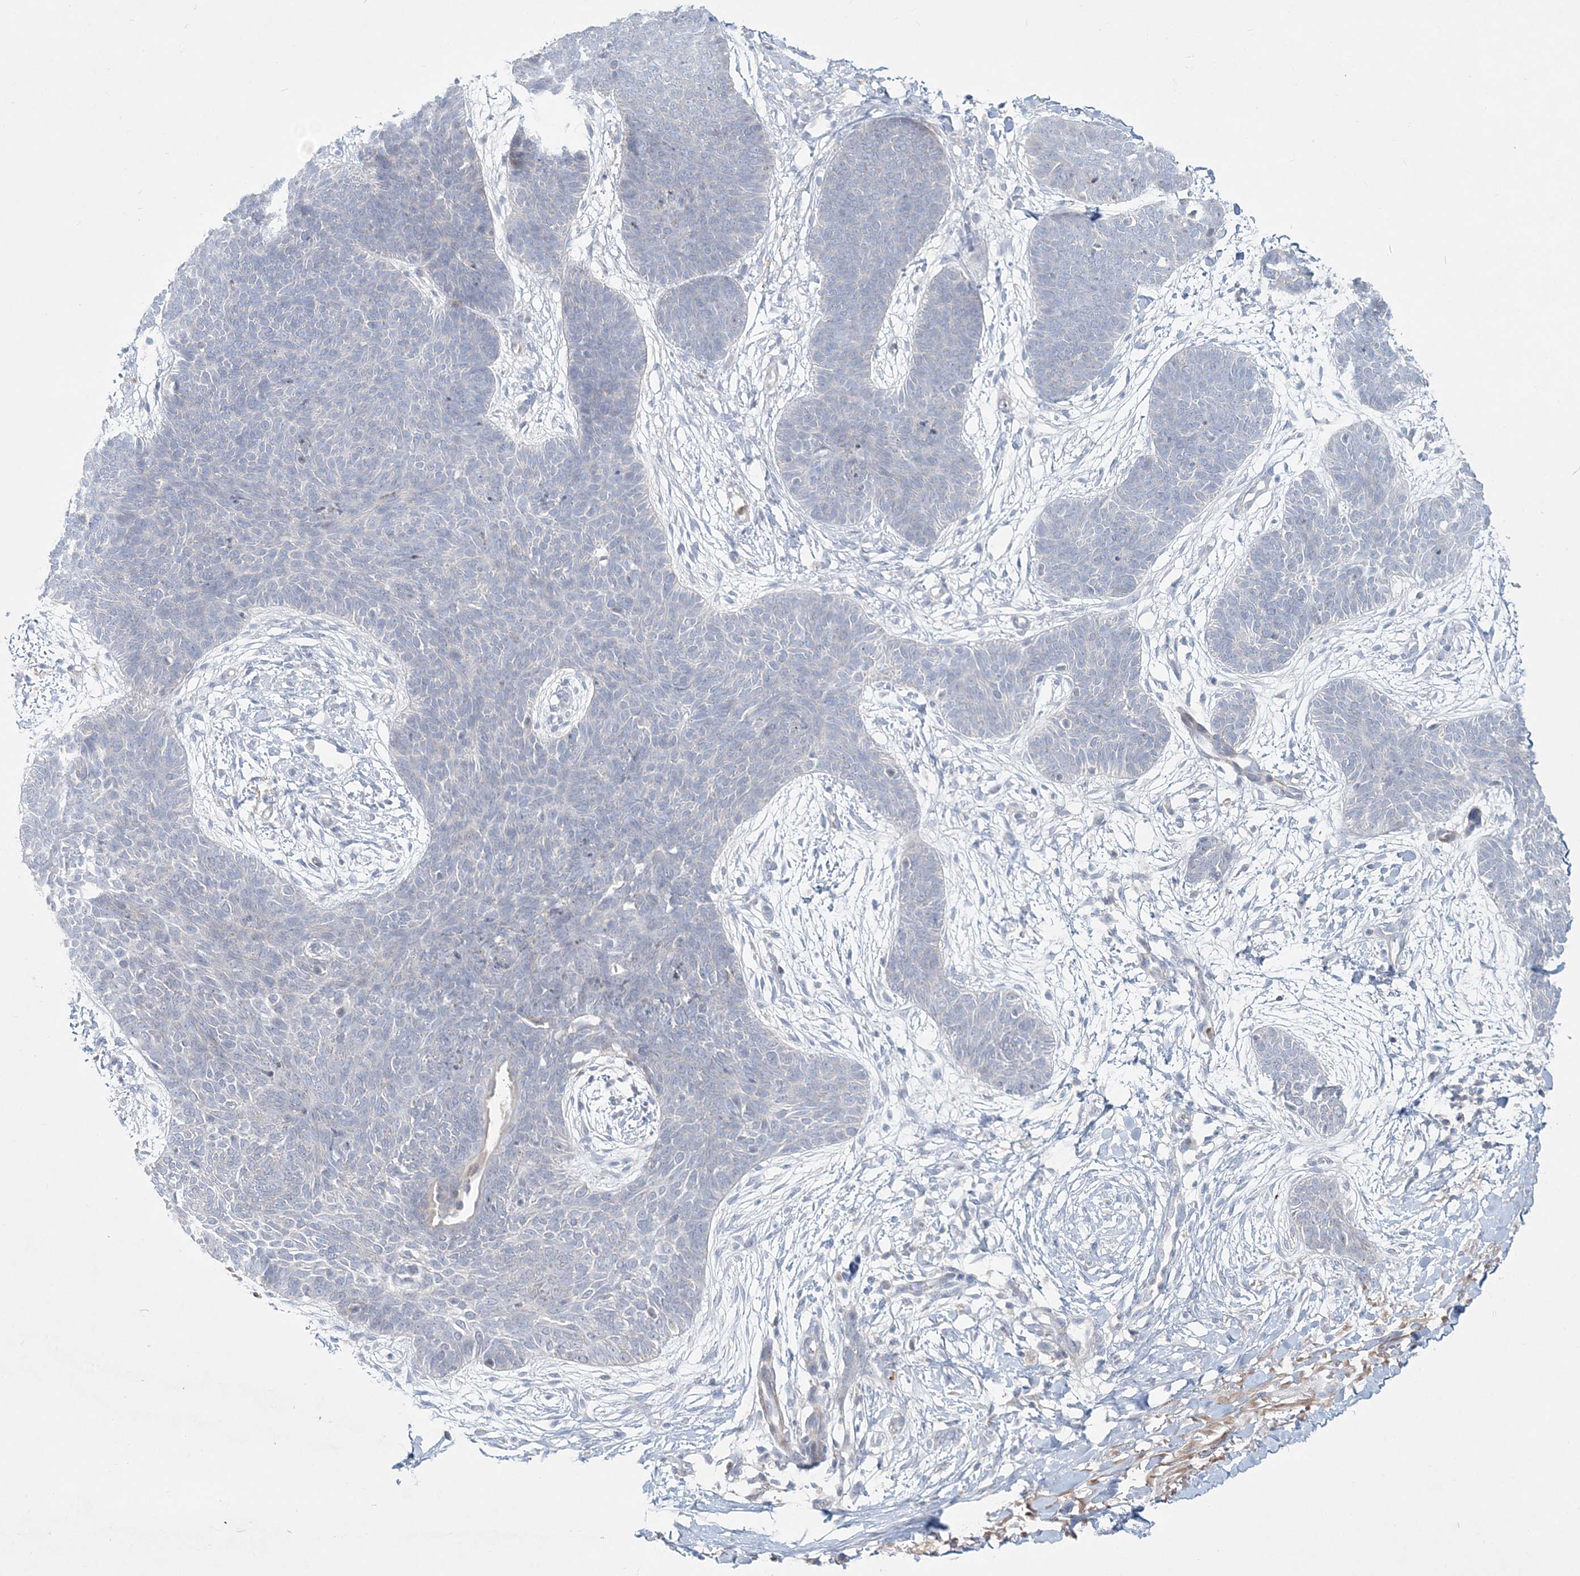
{"staining": {"intensity": "negative", "quantity": "none", "location": "none"}, "tissue": "skin cancer", "cell_type": "Tumor cells", "image_type": "cancer", "snomed": [{"axis": "morphology", "description": "Basal cell carcinoma"}, {"axis": "topography", "description": "Skin"}], "caption": "Immunohistochemistry image of neoplastic tissue: basal cell carcinoma (skin) stained with DAB exhibits no significant protein staining in tumor cells. The staining is performed using DAB brown chromogen with nuclei counter-stained in using hematoxylin.", "gene": "DNAH5", "patient": {"sex": "male", "age": 85}}